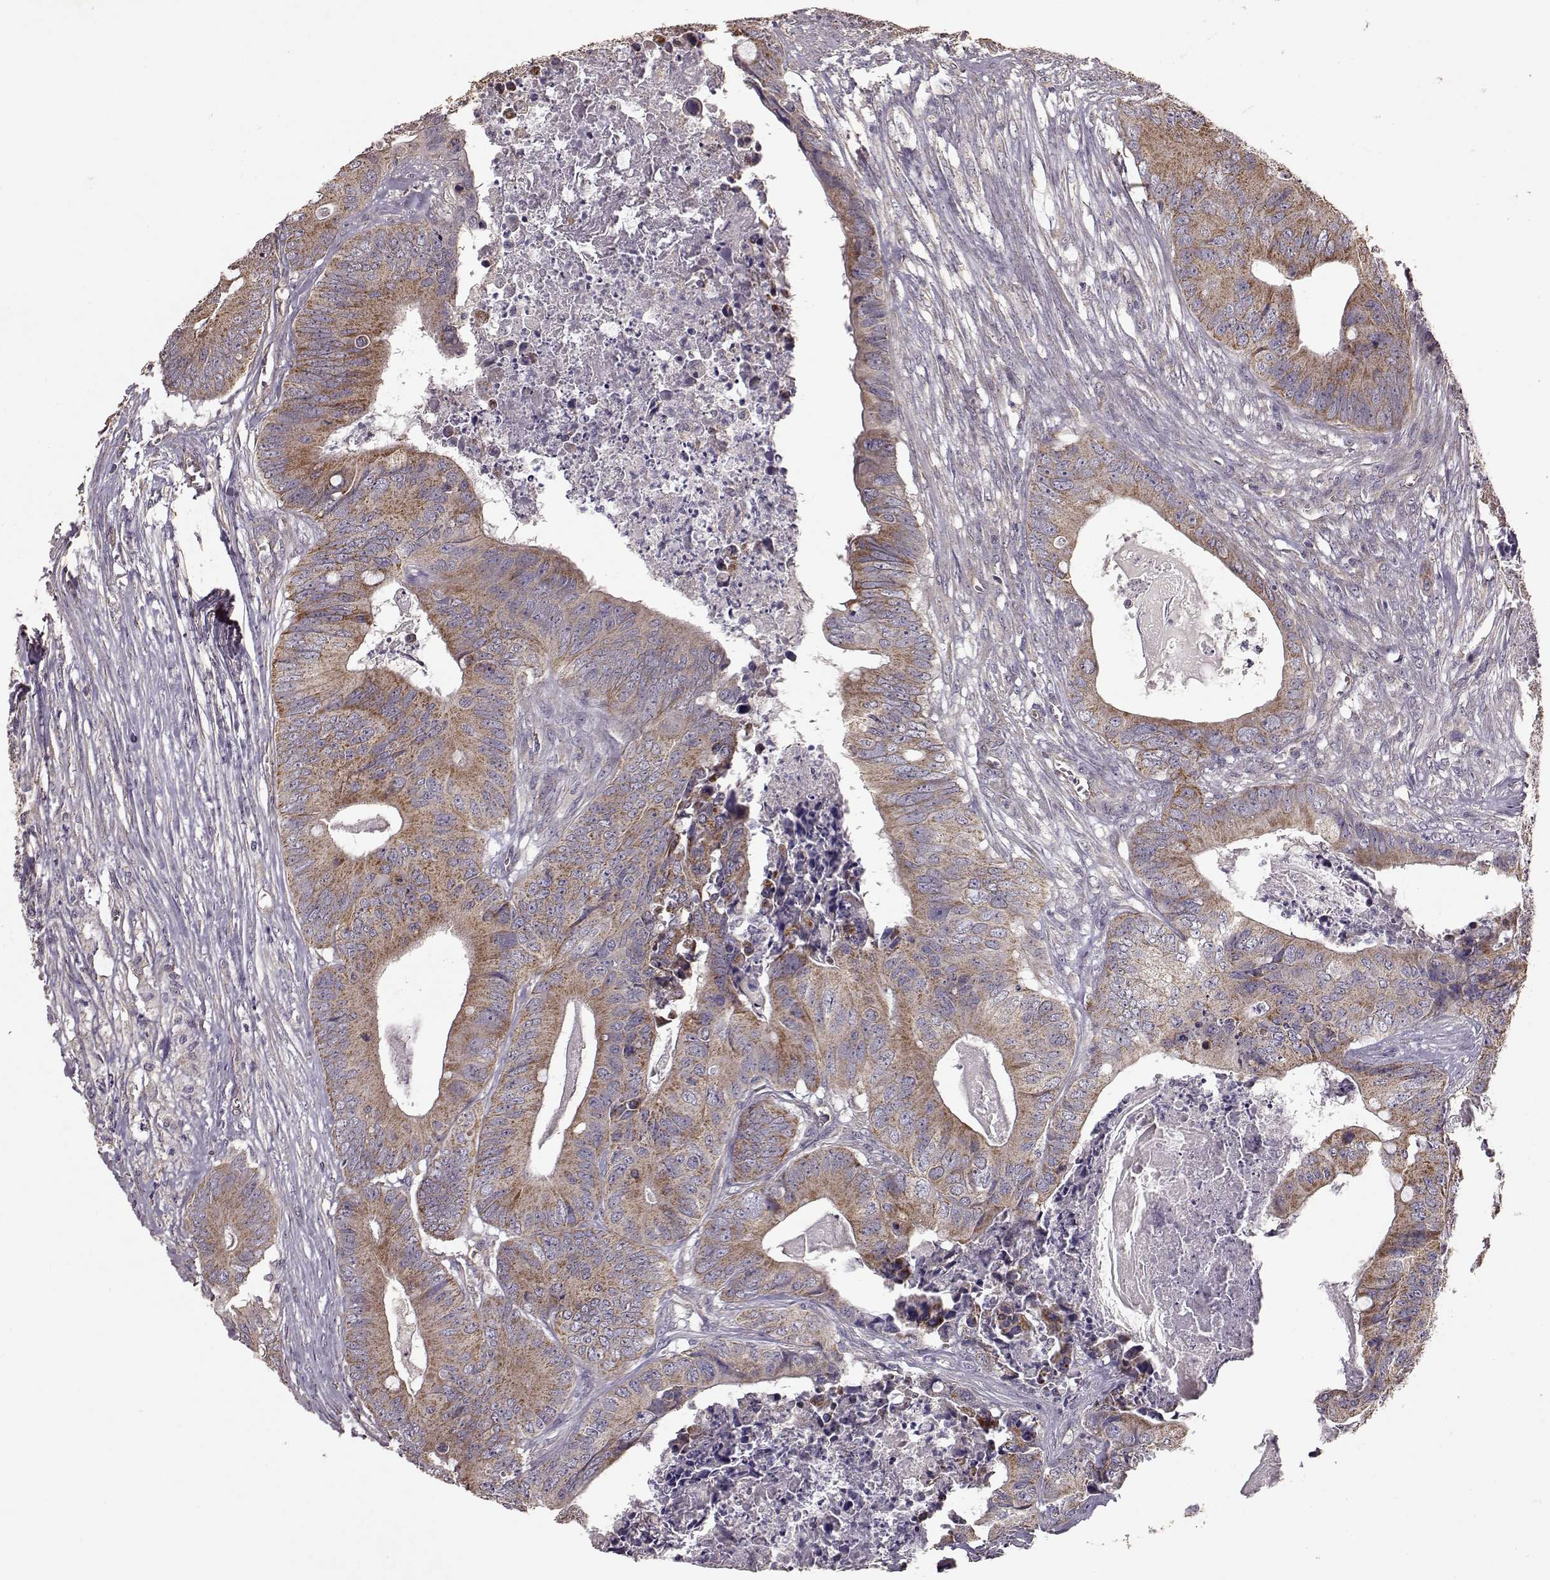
{"staining": {"intensity": "moderate", "quantity": ">75%", "location": "cytoplasmic/membranous"}, "tissue": "colorectal cancer", "cell_type": "Tumor cells", "image_type": "cancer", "snomed": [{"axis": "morphology", "description": "Adenocarcinoma, NOS"}, {"axis": "topography", "description": "Colon"}], "caption": "High-power microscopy captured an immunohistochemistry (IHC) histopathology image of adenocarcinoma (colorectal), revealing moderate cytoplasmic/membranous positivity in approximately >75% of tumor cells.", "gene": "ERBB3", "patient": {"sex": "male", "age": 84}}